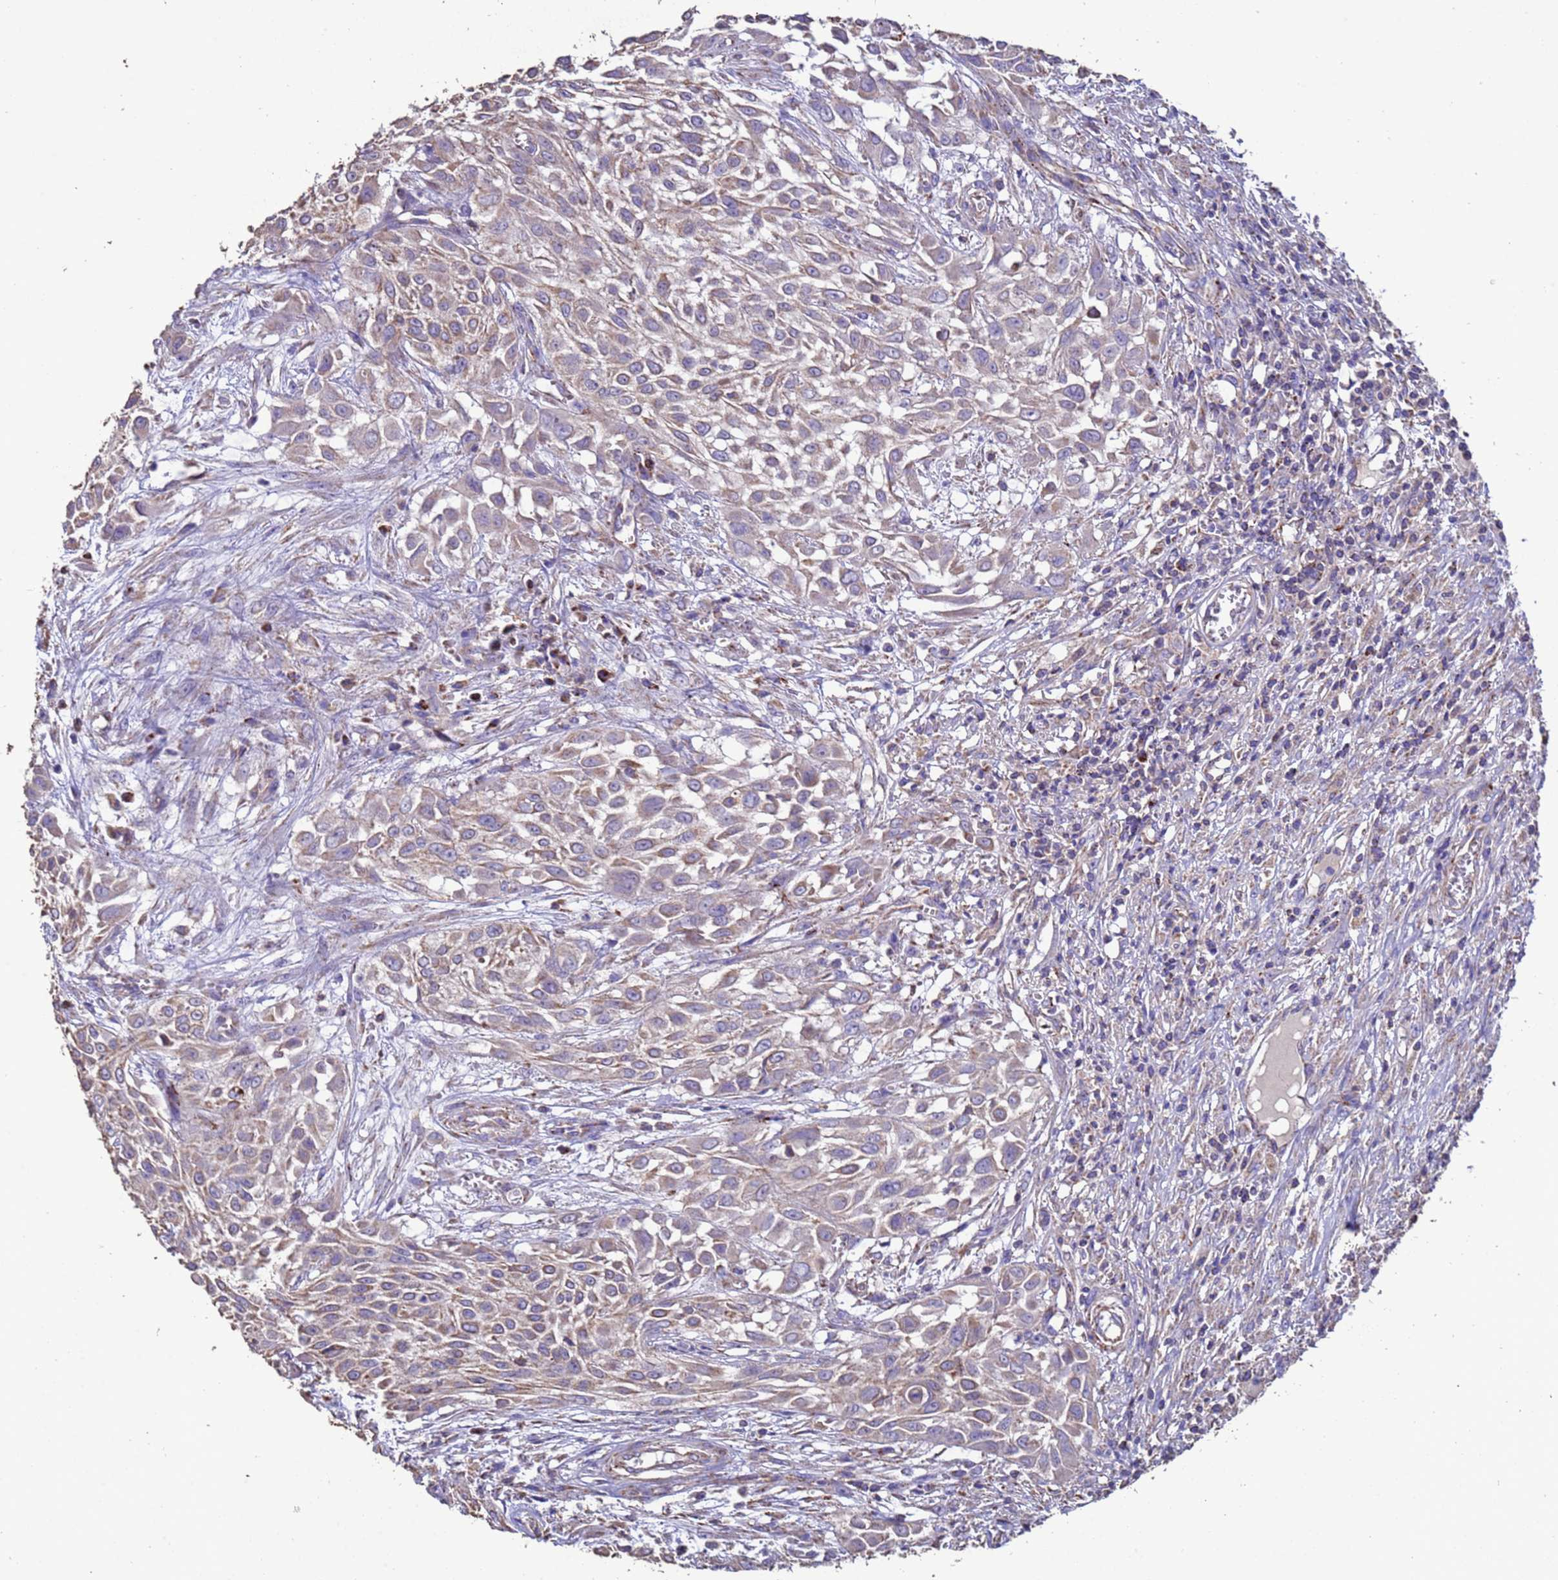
{"staining": {"intensity": "weak", "quantity": "25%-75%", "location": "cytoplasmic/membranous"}, "tissue": "urothelial cancer", "cell_type": "Tumor cells", "image_type": "cancer", "snomed": [{"axis": "morphology", "description": "Urothelial carcinoma, High grade"}, {"axis": "topography", "description": "Urinary bladder"}], "caption": "Urothelial cancer stained for a protein displays weak cytoplasmic/membranous positivity in tumor cells.", "gene": "ZNFX1", "patient": {"sex": "male", "age": 57}}